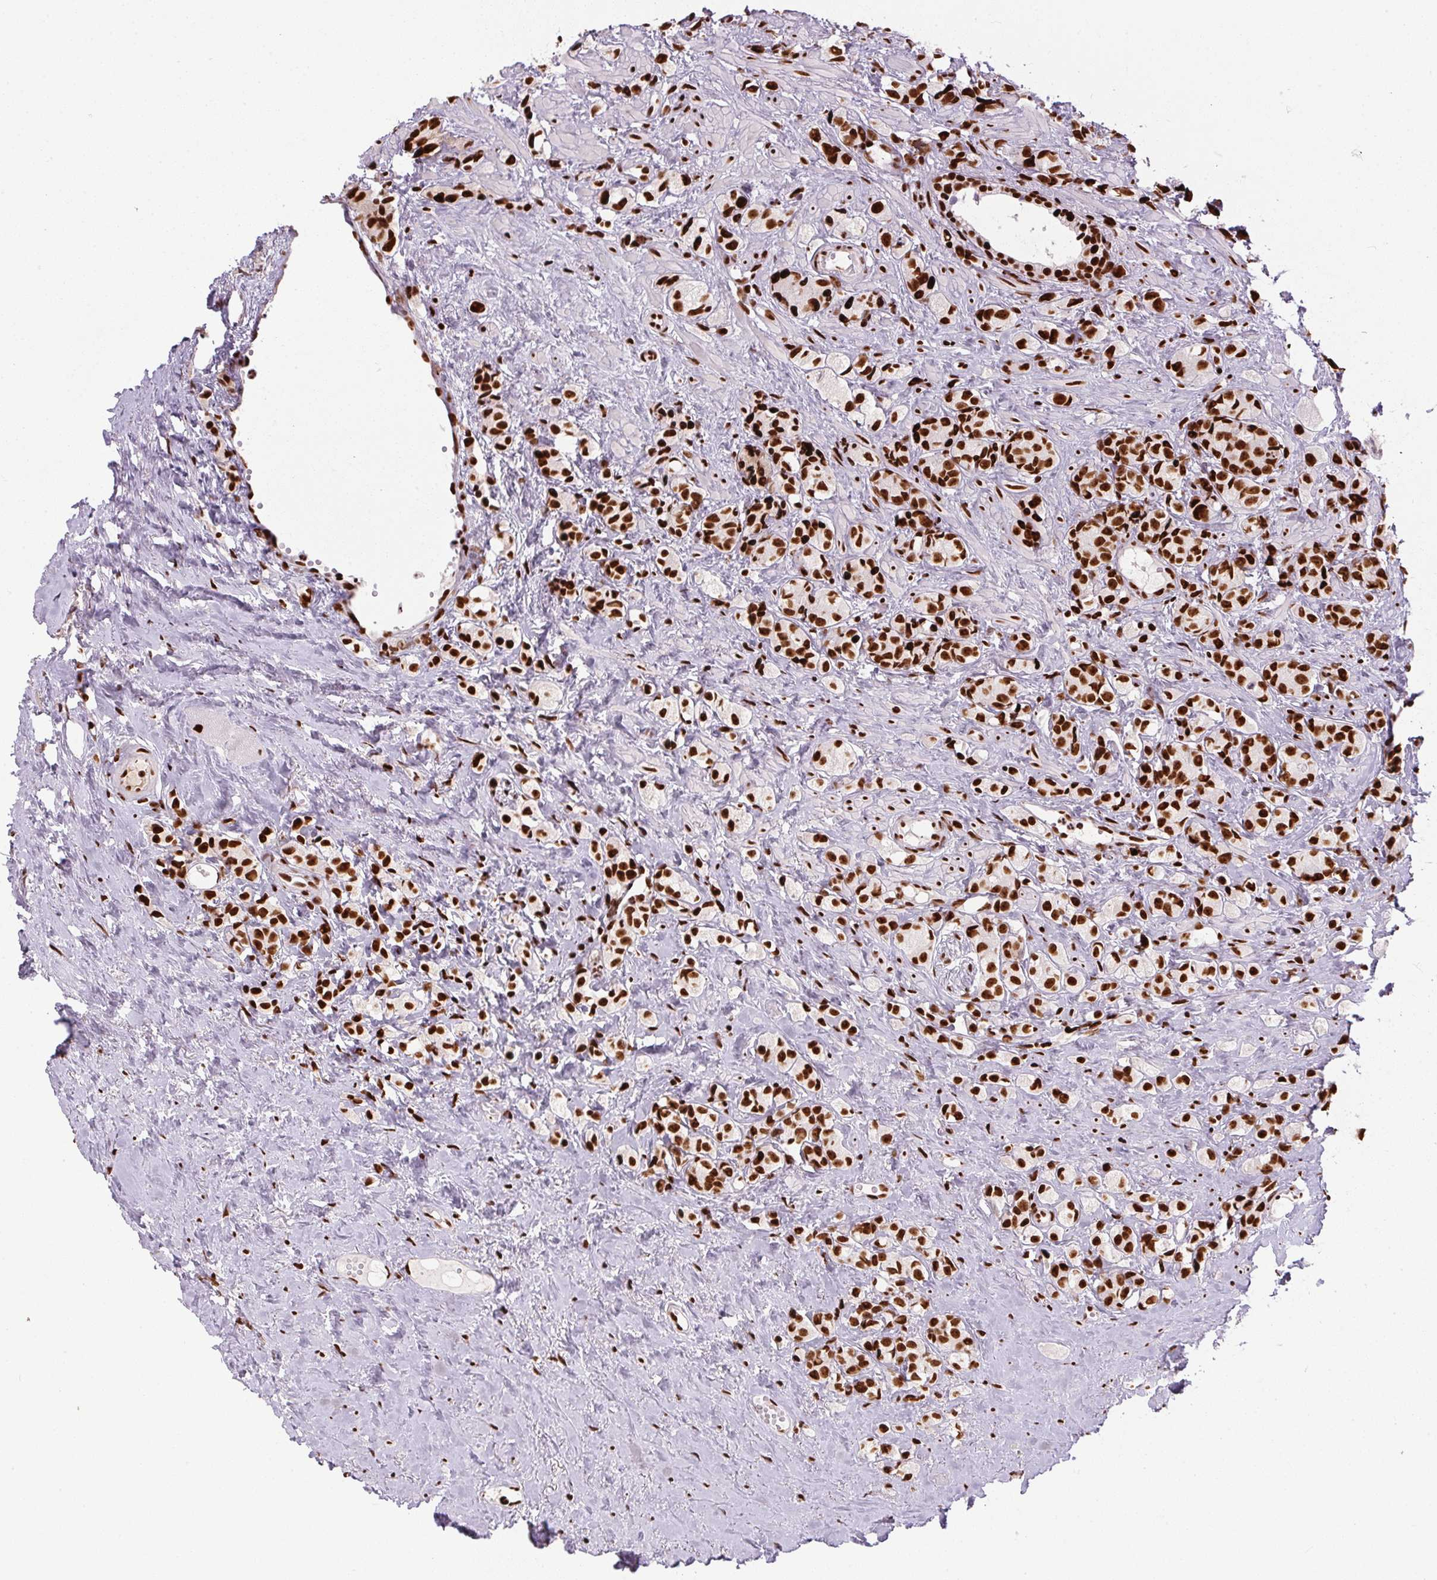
{"staining": {"intensity": "strong", "quantity": ">75%", "location": "nuclear"}, "tissue": "prostate cancer", "cell_type": "Tumor cells", "image_type": "cancer", "snomed": [{"axis": "morphology", "description": "Adenocarcinoma, High grade"}, {"axis": "topography", "description": "Prostate"}], "caption": "A photomicrograph of human prostate high-grade adenocarcinoma stained for a protein shows strong nuclear brown staining in tumor cells.", "gene": "PAGE3", "patient": {"sex": "male", "age": 81}}